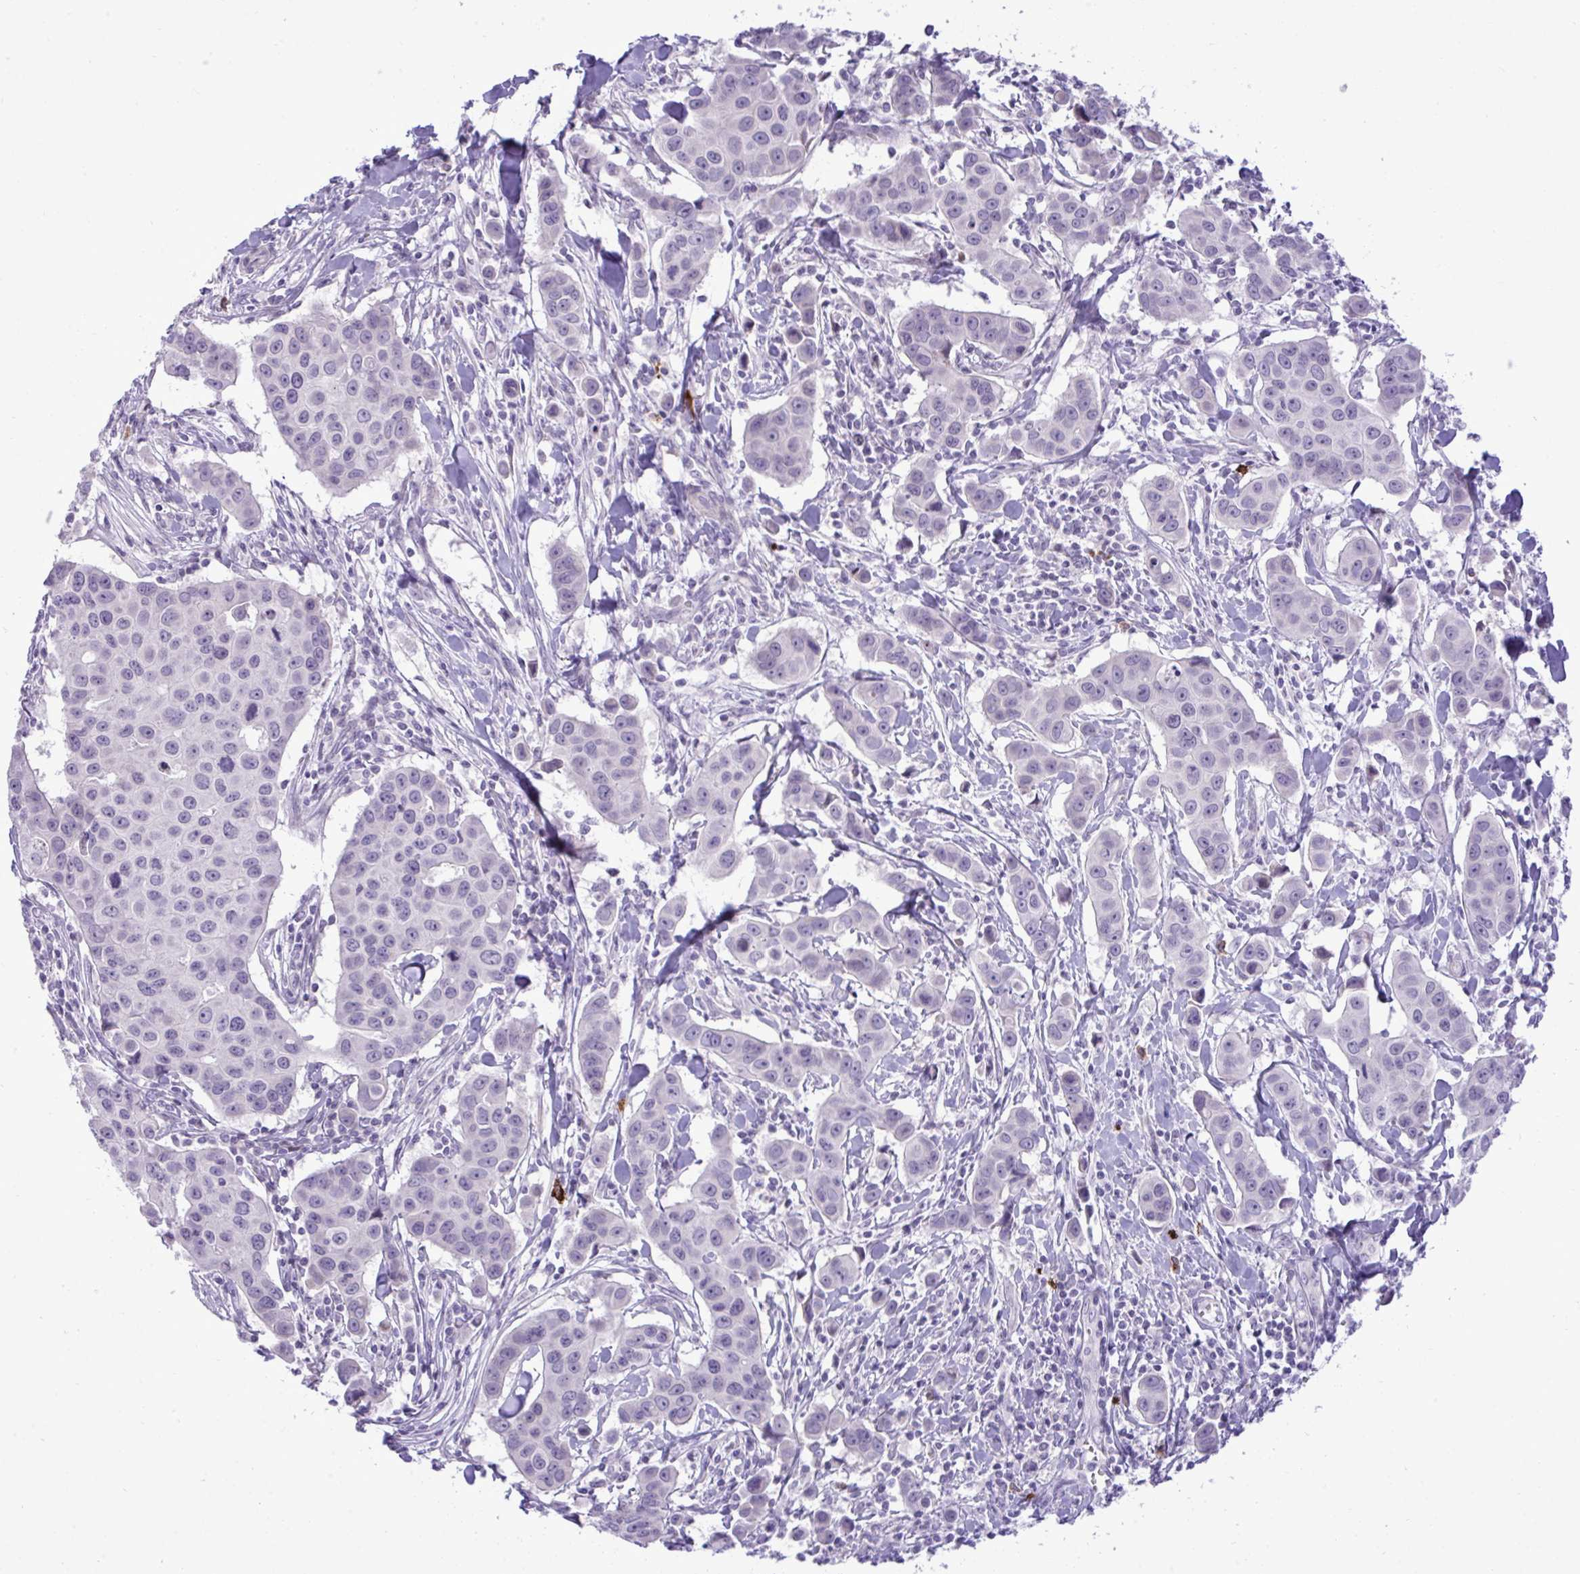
{"staining": {"intensity": "negative", "quantity": "none", "location": "none"}, "tissue": "breast cancer", "cell_type": "Tumor cells", "image_type": "cancer", "snomed": [{"axis": "morphology", "description": "Duct carcinoma"}, {"axis": "topography", "description": "Breast"}], "caption": "Tumor cells show no significant positivity in breast cancer.", "gene": "SPAG1", "patient": {"sex": "female", "age": 24}}